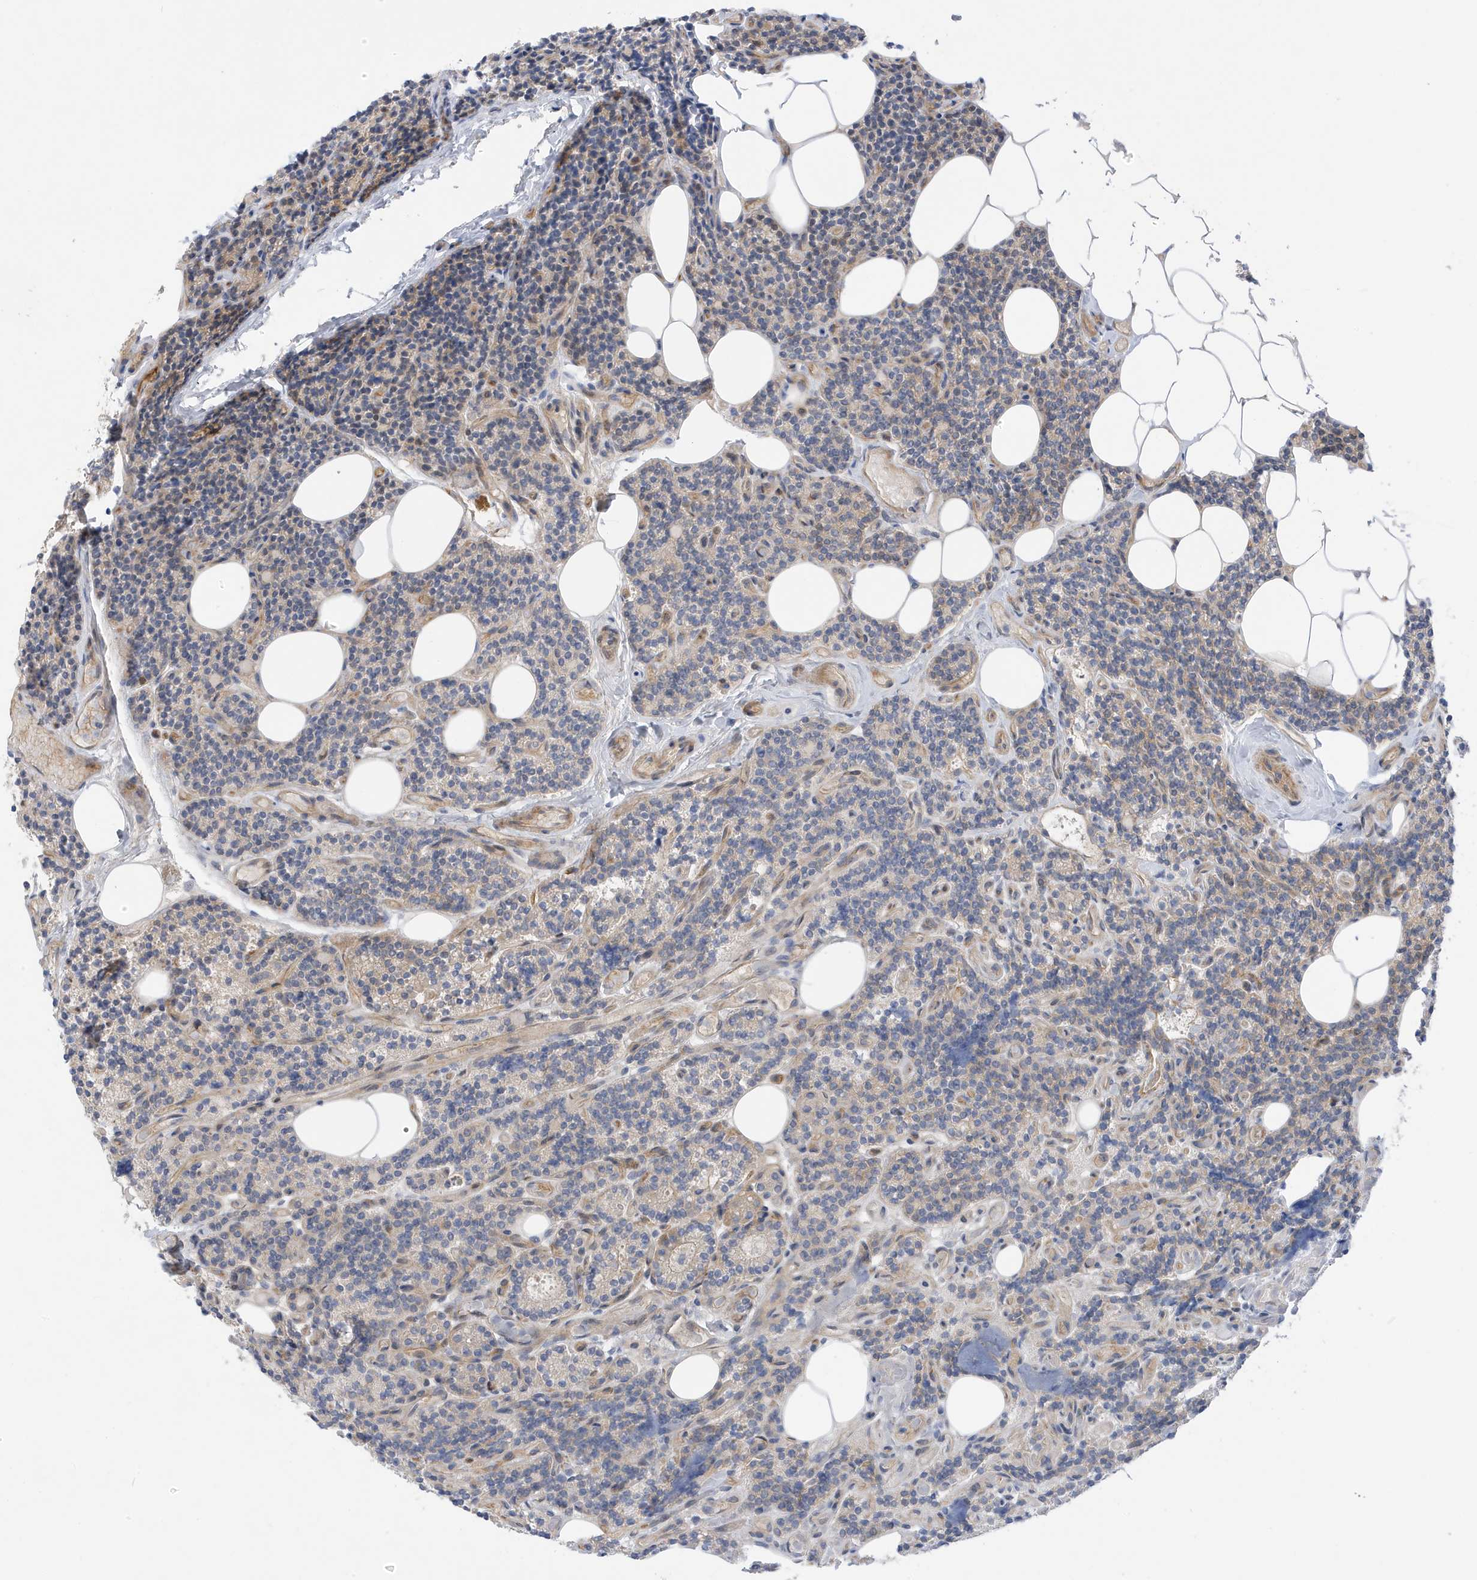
{"staining": {"intensity": "weak", "quantity": "<25%", "location": "cytoplasmic/membranous"}, "tissue": "parathyroid gland", "cell_type": "Glandular cells", "image_type": "normal", "snomed": [{"axis": "morphology", "description": "Normal tissue, NOS"}, {"axis": "topography", "description": "Parathyroid gland"}], "caption": "DAB immunohistochemical staining of benign human parathyroid gland demonstrates no significant staining in glandular cells.", "gene": "ATP13A5", "patient": {"sex": "female", "age": 43}}